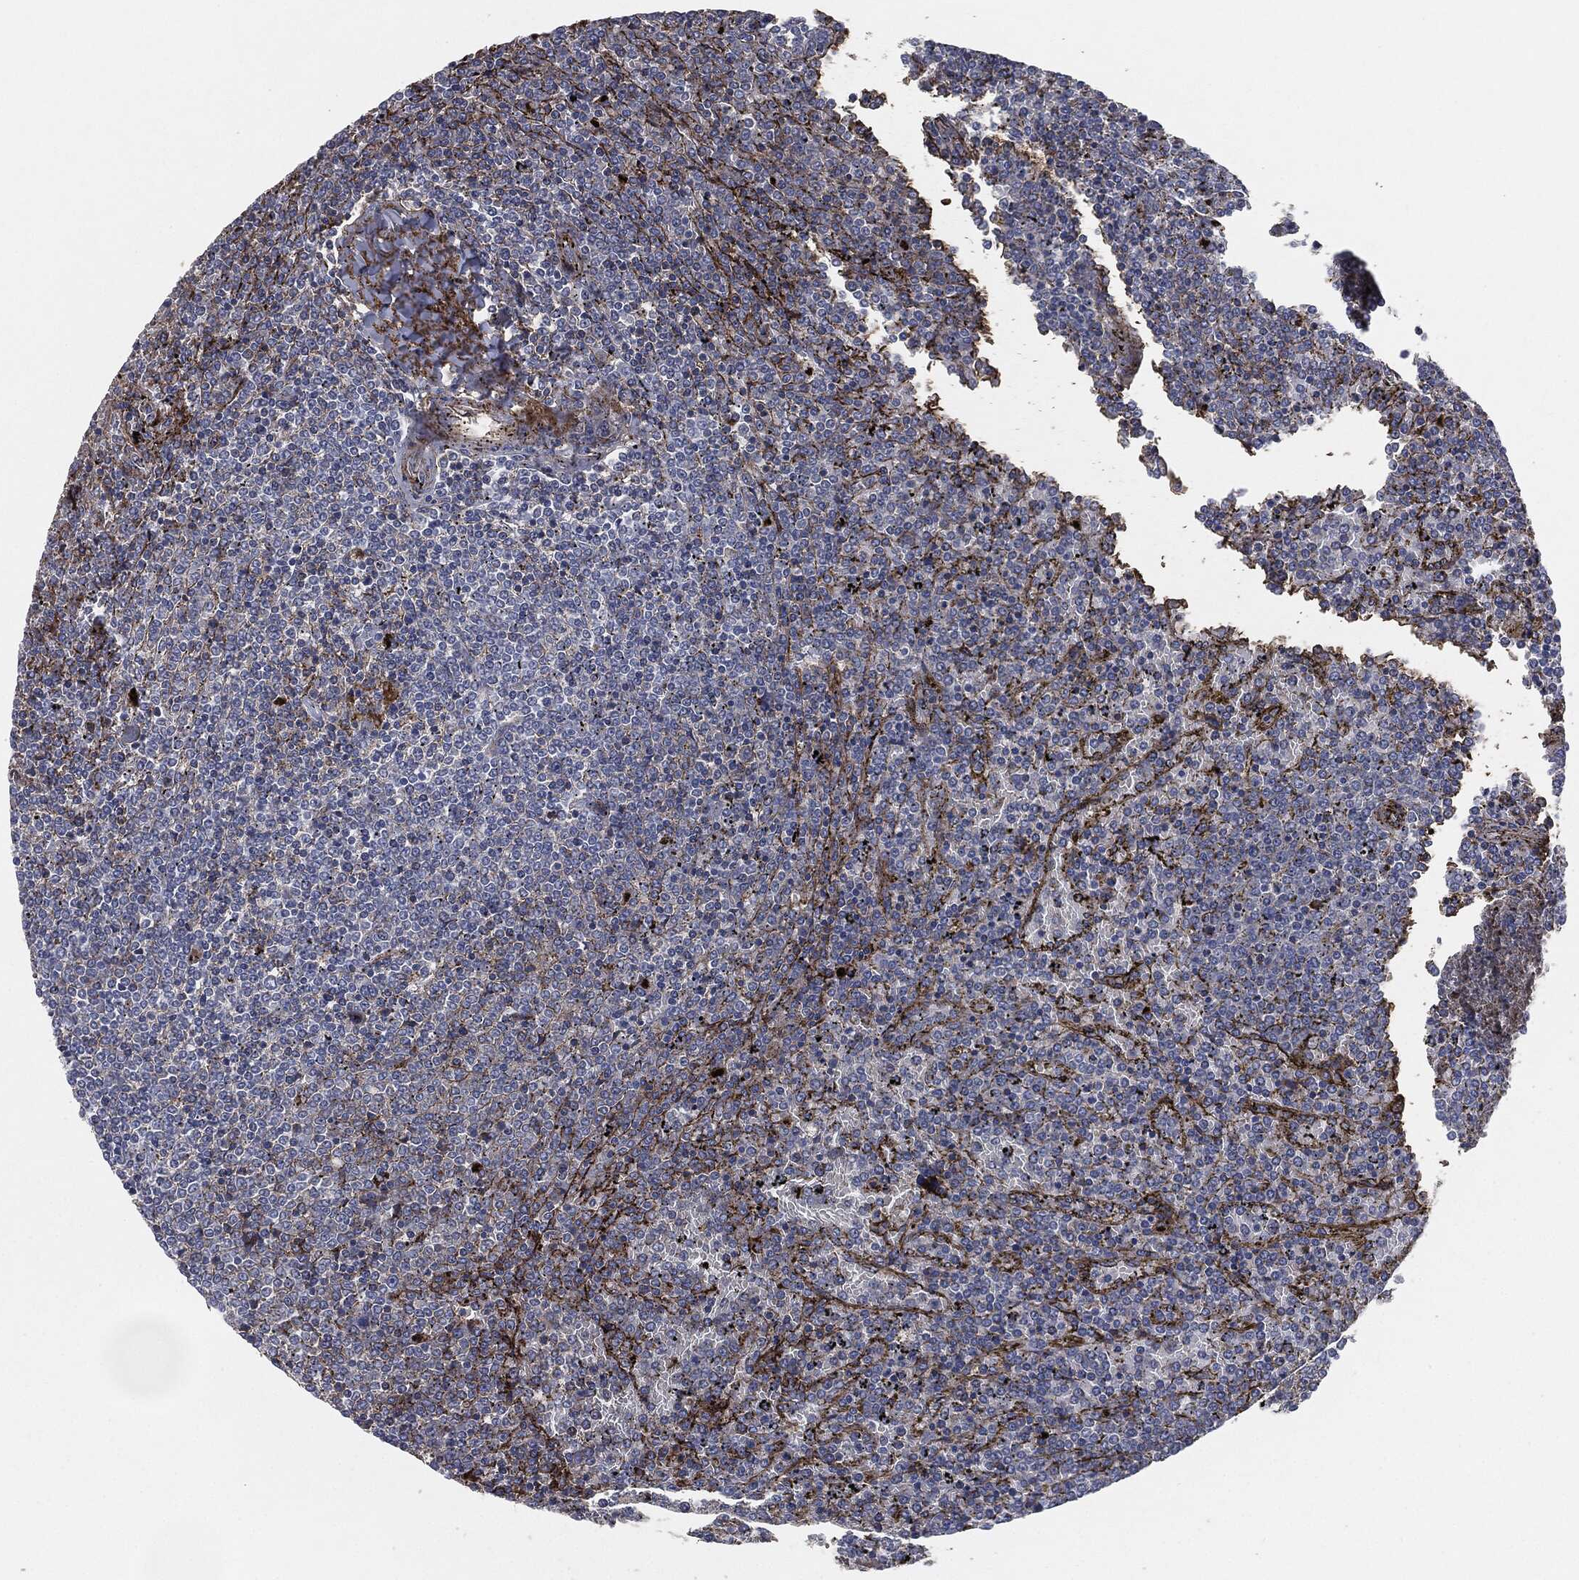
{"staining": {"intensity": "negative", "quantity": "none", "location": "none"}, "tissue": "lymphoma", "cell_type": "Tumor cells", "image_type": "cancer", "snomed": [{"axis": "morphology", "description": "Malignant lymphoma, non-Hodgkin's type, Low grade"}, {"axis": "topography", "description": "Spleen"}], "caption": "The histopathology image reveals no significant positivity in tumor cells of lymphoma. (DAB immunohistochemistry (IHC) with hematoxylin counter stain).", "gene": "APOB", "patient": {"sex": "female", "age": 77}}